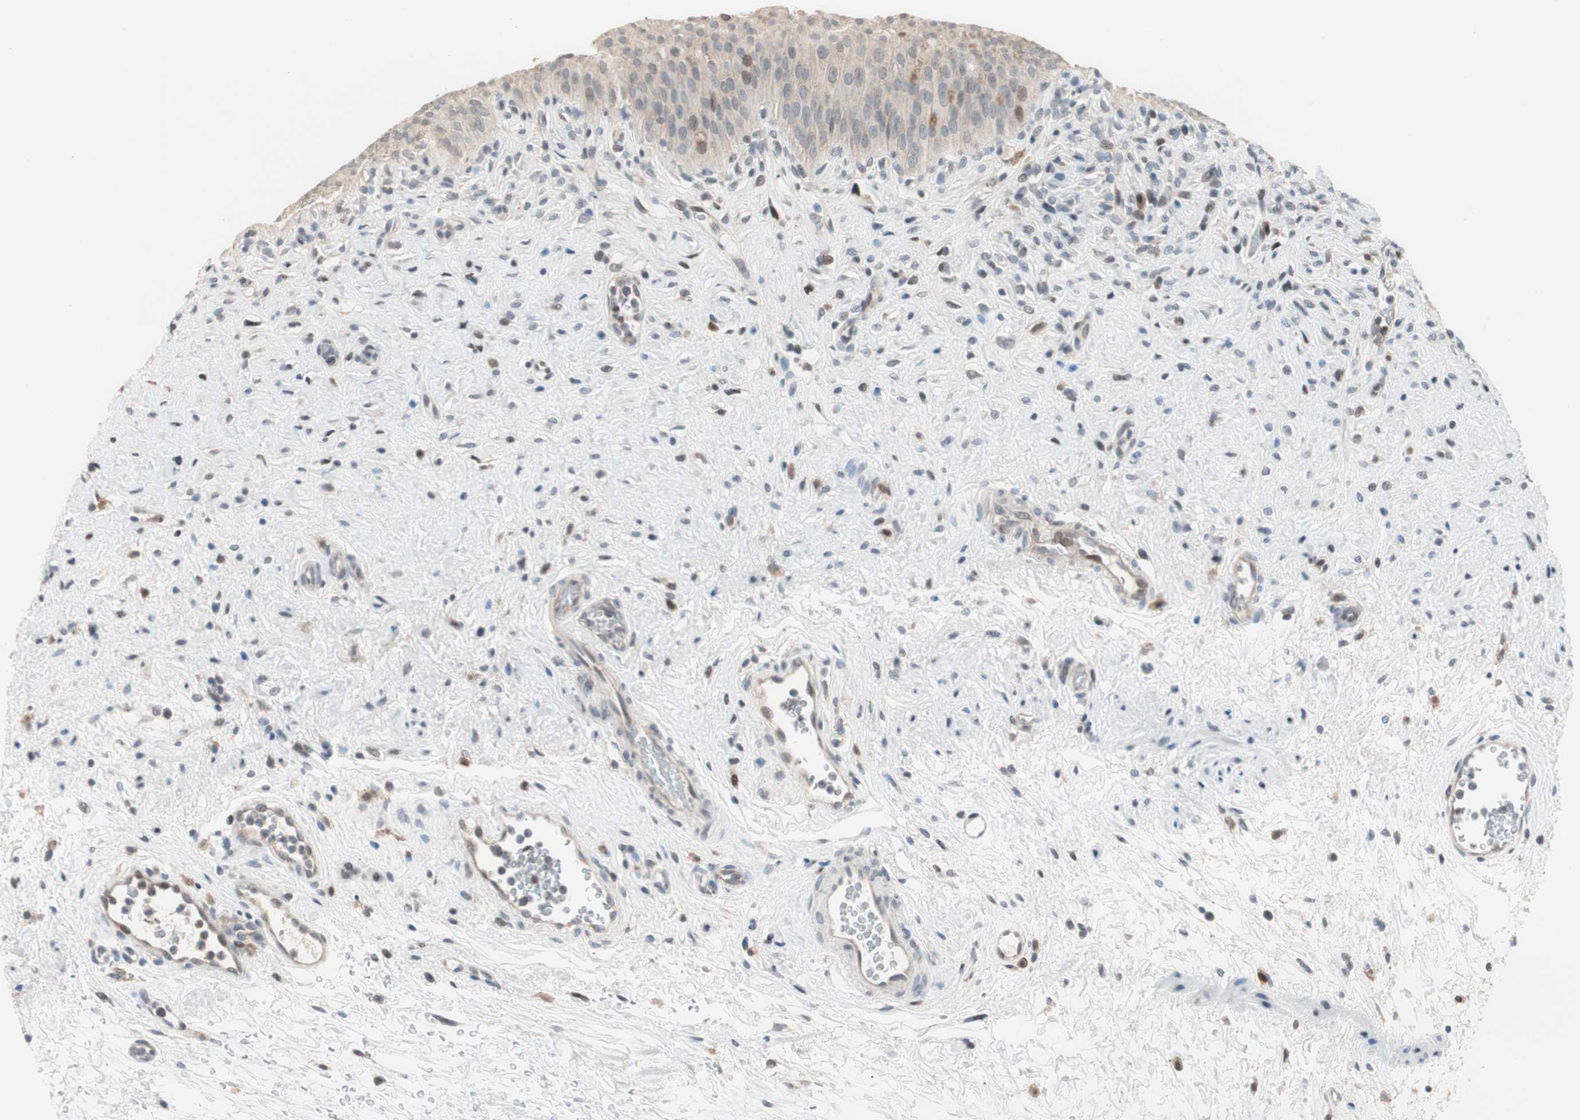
{"staining": {"intensity": "moderate", "quantity": "<25%", "location": "nuclear"}, "tissue": "urinary bladder", "cell_type": "Urothelial cells", "image_type": "normal", "snomed": [{"axis": "morphology", "description": "Normal tissue, NOS"}, {"axis": "morphology", "description": "Urothelial carcinoma, High grade"}, {"axis": "topography", "description": "Urinary bladder"}], "caption": "Immunohistochemistry (IHC) of unremarkable urinary bladder exhibits low levels of moderate nuclear staining in about <25% of urothelial cells. (brown staining indicates protein expression, while blue staining denotes nuclei).", "gene": "POLH", "patient": {"sex": "male", "age": 46}}